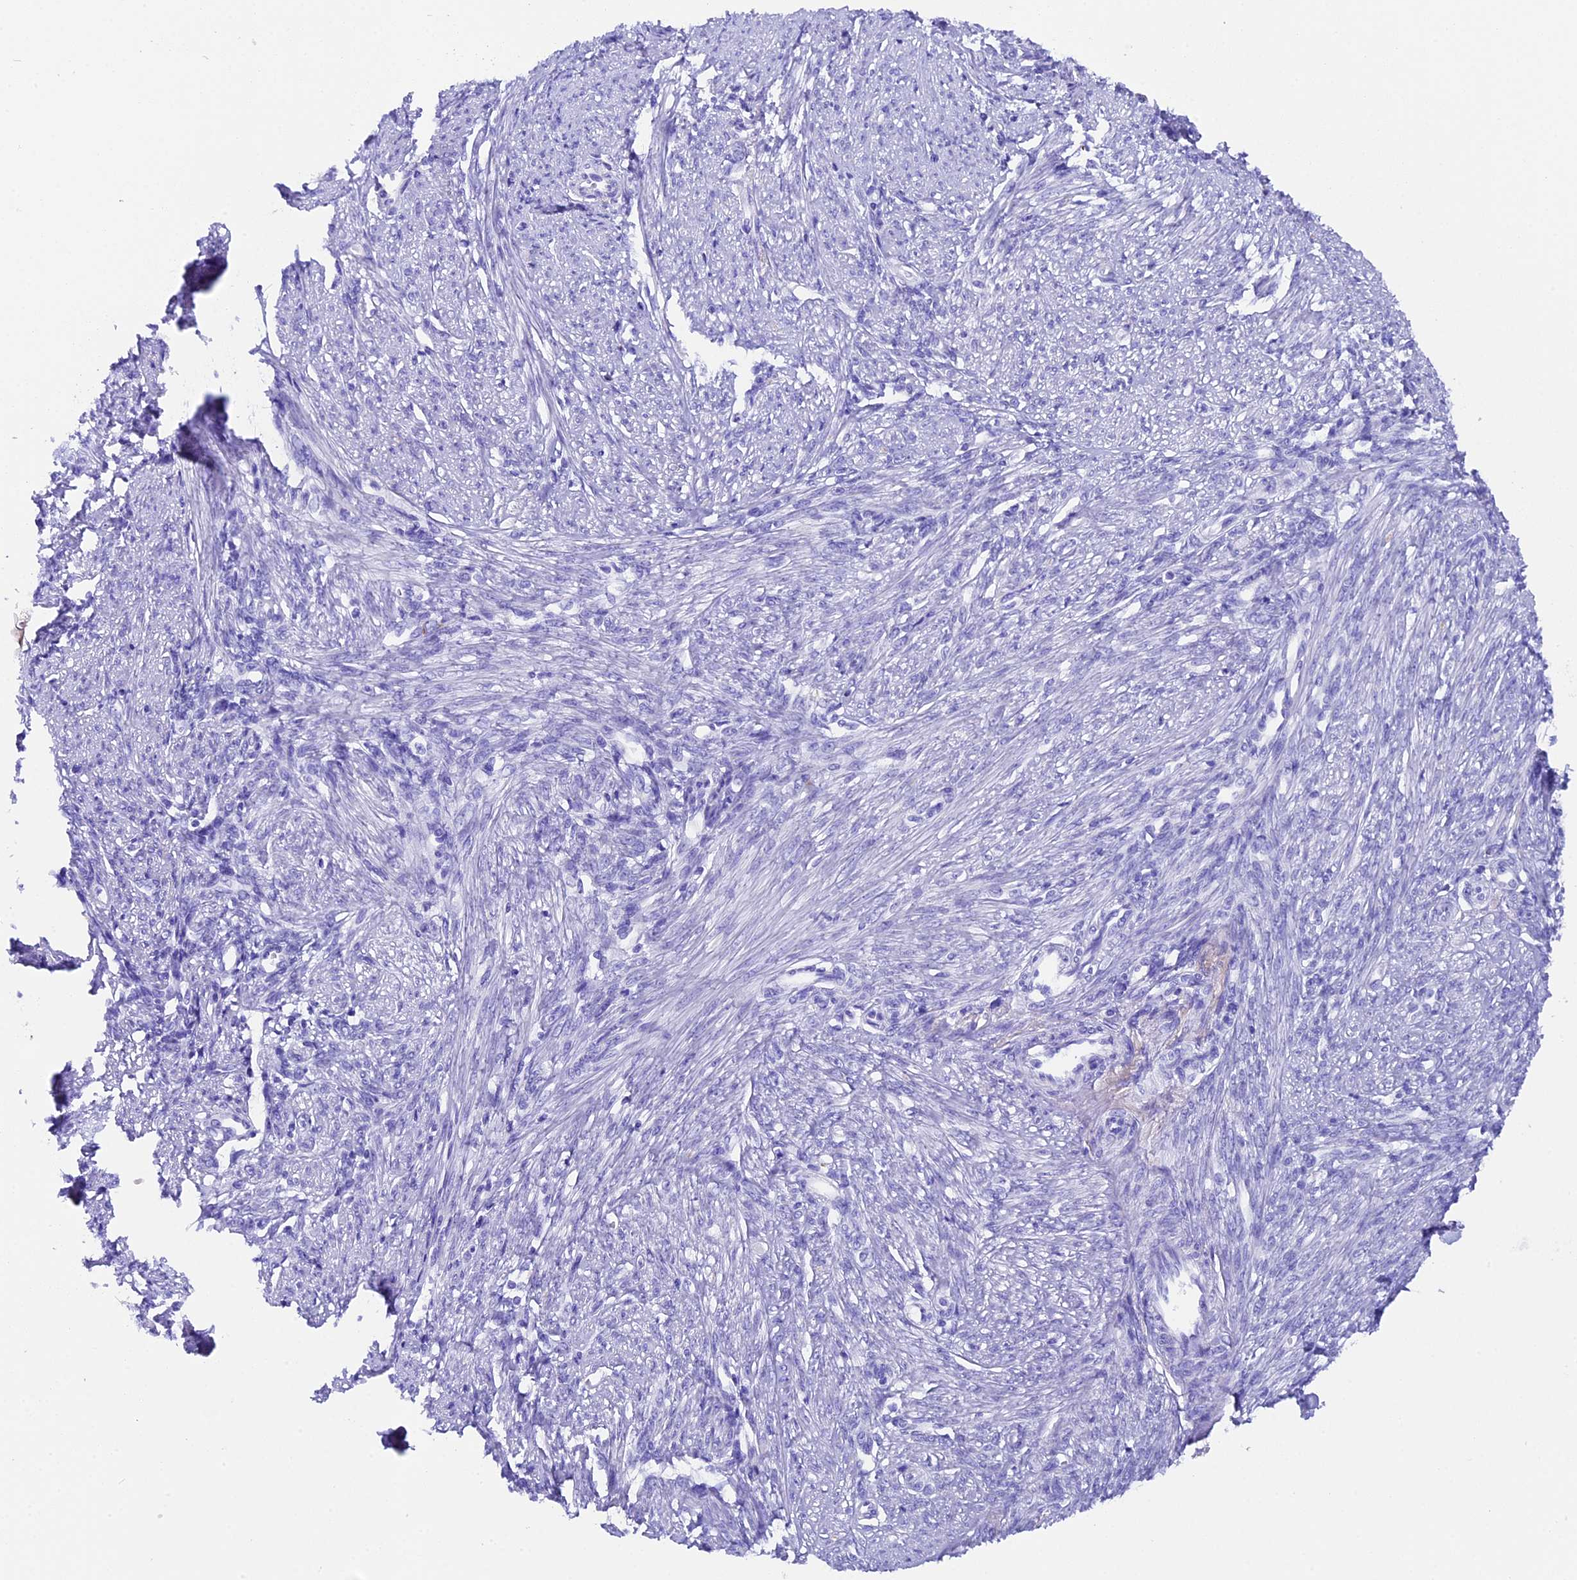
{"staining": {"intensity": "negative", "quantity": "none", "location": "none"}, "tissue": "smooth muscle", "cell_type": "Smooth muscle cells", "image_type": "normal", "snomed": [{"axis": "morphology", "description": "Normal tissue, NOS"}, {"axis": "topography", "description": "Smooth muscle"}, {"axis": "topography", "description": "Uterus"}], "caption": "DAB immunohistochemical staining of normal smooth muscle exhibits no significant expression in smooth muscle cells. The staining is performed using DAB (3,3'-diaminobenzidine) brown chromogen with nuclei counter-stained in using hematoxylin.", "gene": "FKBP11", "patient": {"sex": "female", "age": 59}}